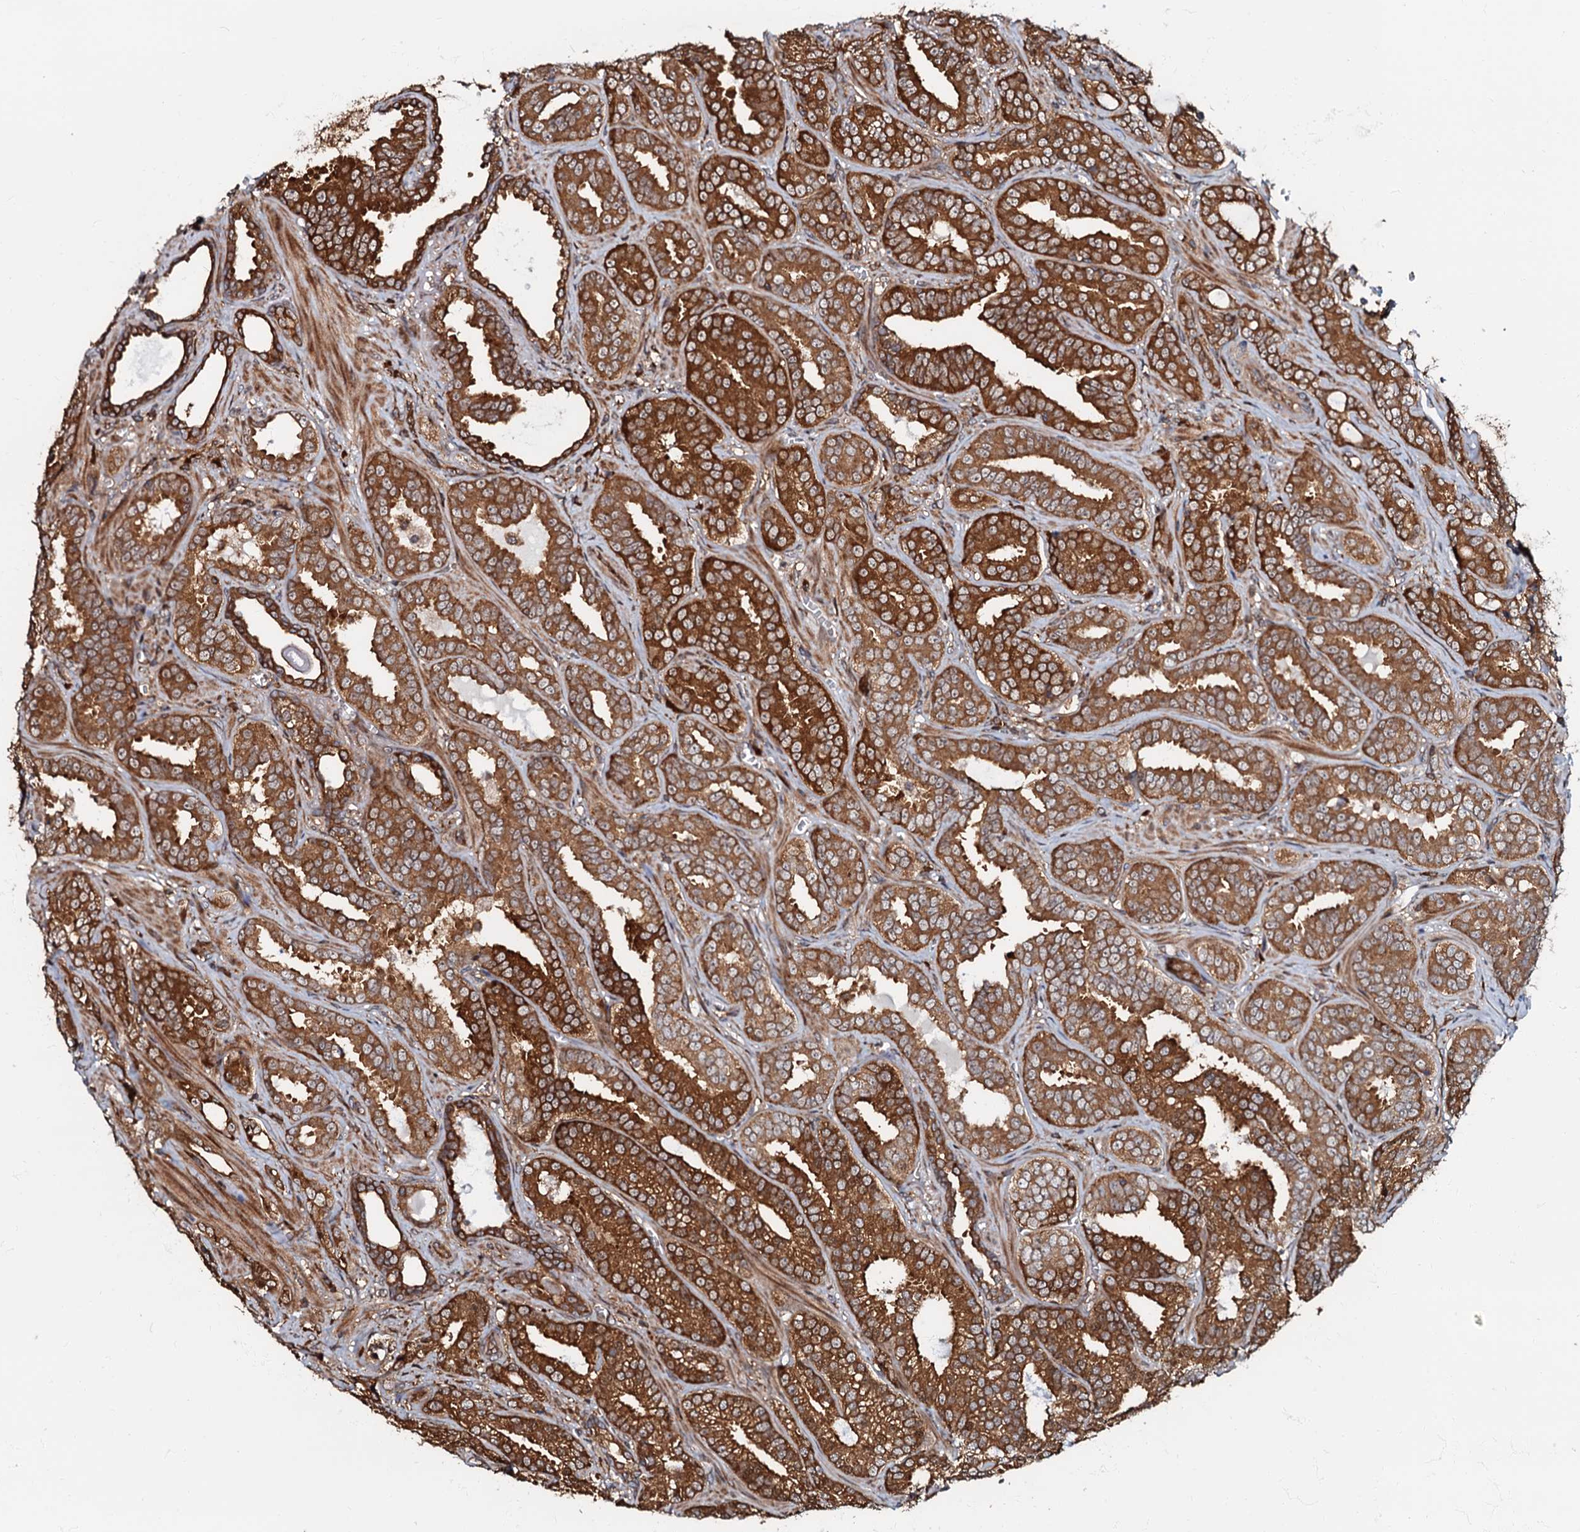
{"staining": {"intensity": "strong", "quantity": ">75%", "location": "cytoplasmic/membranous"}, "tissue": "prostate cancer", "cell_type": "Tumor cells", "image_type": "cancer", "snomed": [{"axis": "morphology", "description": "Adenocarcinoma, High grade"}, {"axis": "topography", "description": "Prostate and seminal vesicle, NOS"}], "caption": "A high-resolution photomicrograph shows immunohistochemistry (IHC) staining of prostate adenocarcinoma (high-grade), which shows strong cytoplasmic/membranous expression in about >75% of tumor cells.", "gene": "OSBP", "patient": {"sex": "male", "age": 67}}